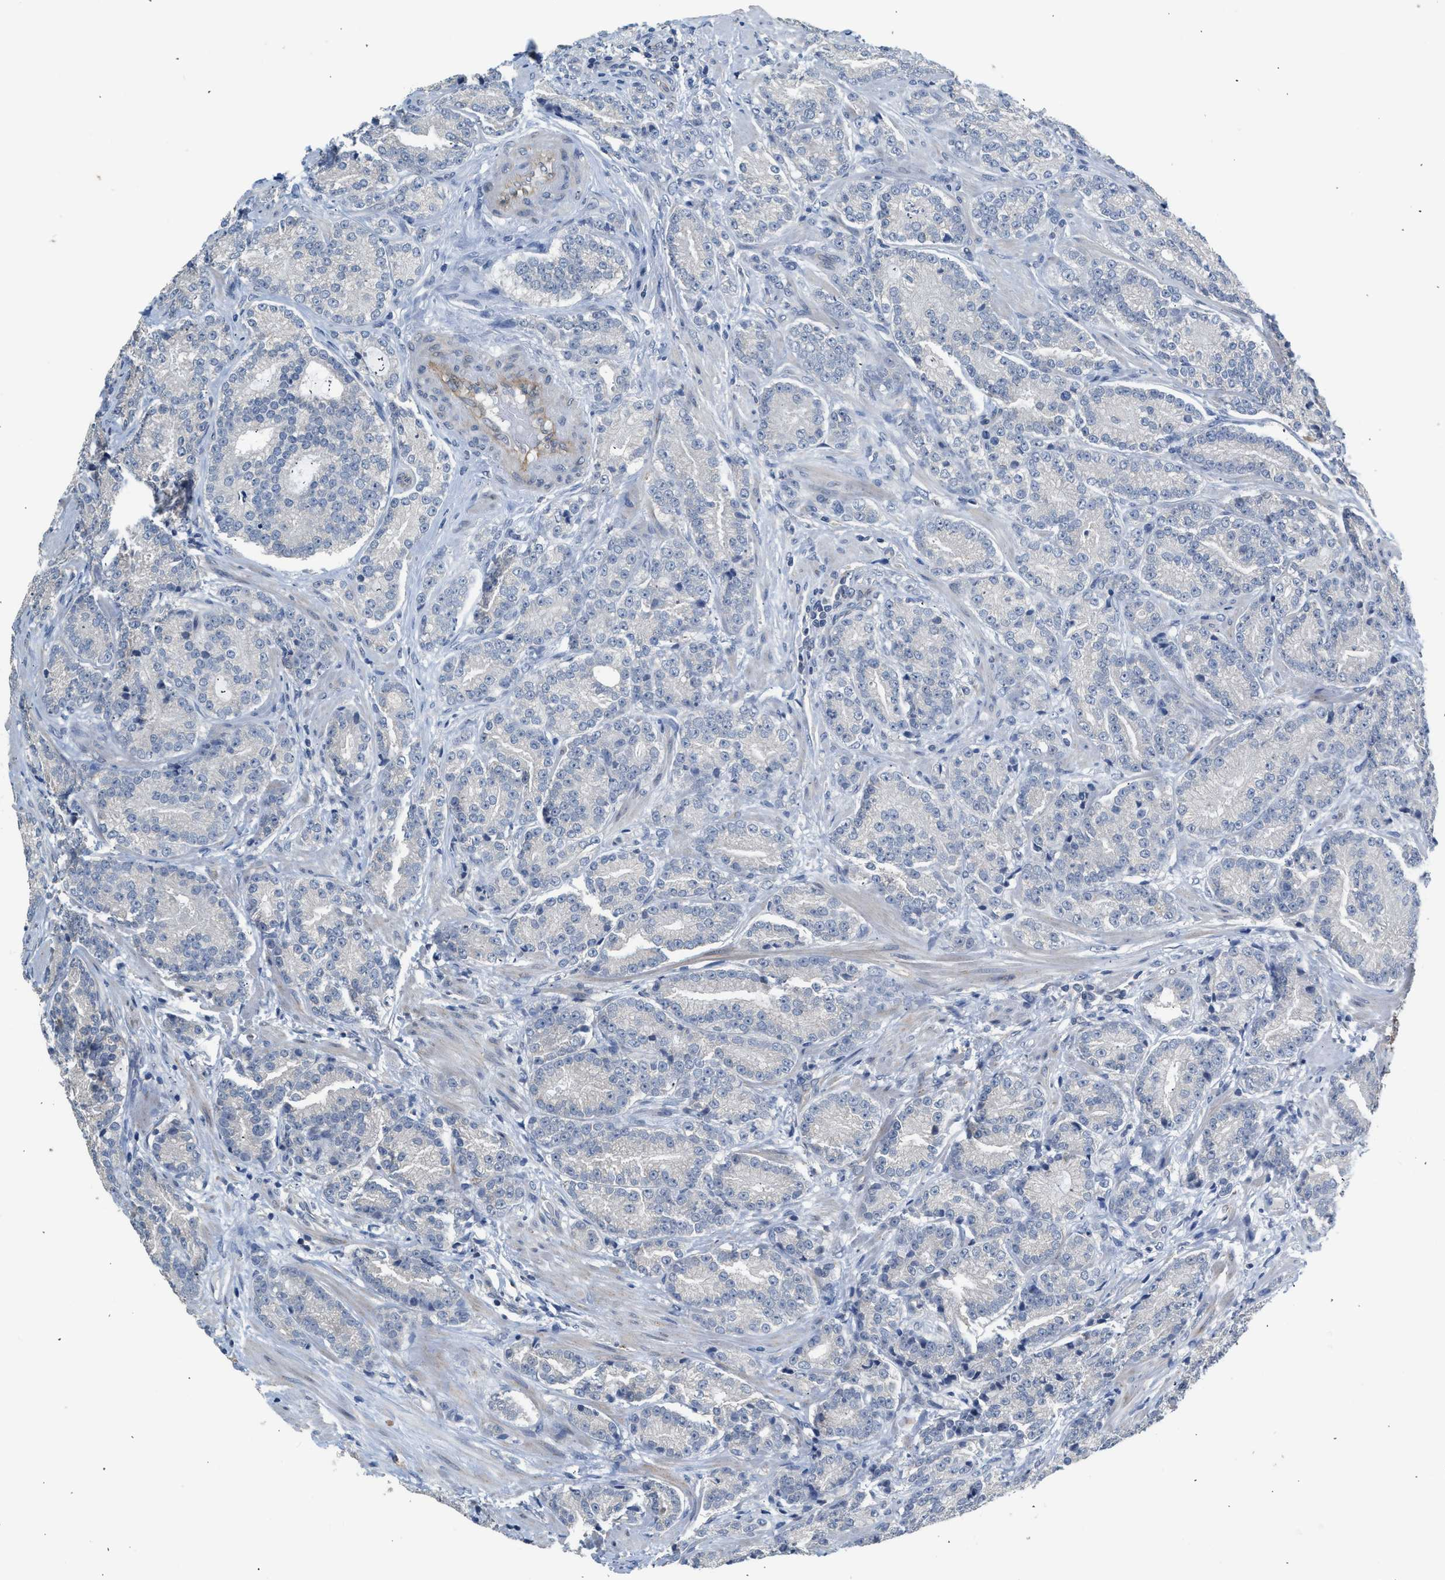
{"staining": {"intensity": "negative", "quantity": "none", "location": "none"}, "tissue": "prostate cancer", "cell_type": "Tumor cells", "image_type": "cancer", "snomed": [{"axis": "morphology", "description": "Adenocarcinoma, High grade"}, {"axis": "topography", "description": "Prostate"}], "caption": "Prostate cancer (adenocarcinoma (high-grade)) was stained to show a protein in brown. There is no significant staining in tumor cells.", "gene": "CSF3R", "patient": {"sex": "male", "age": 61}}